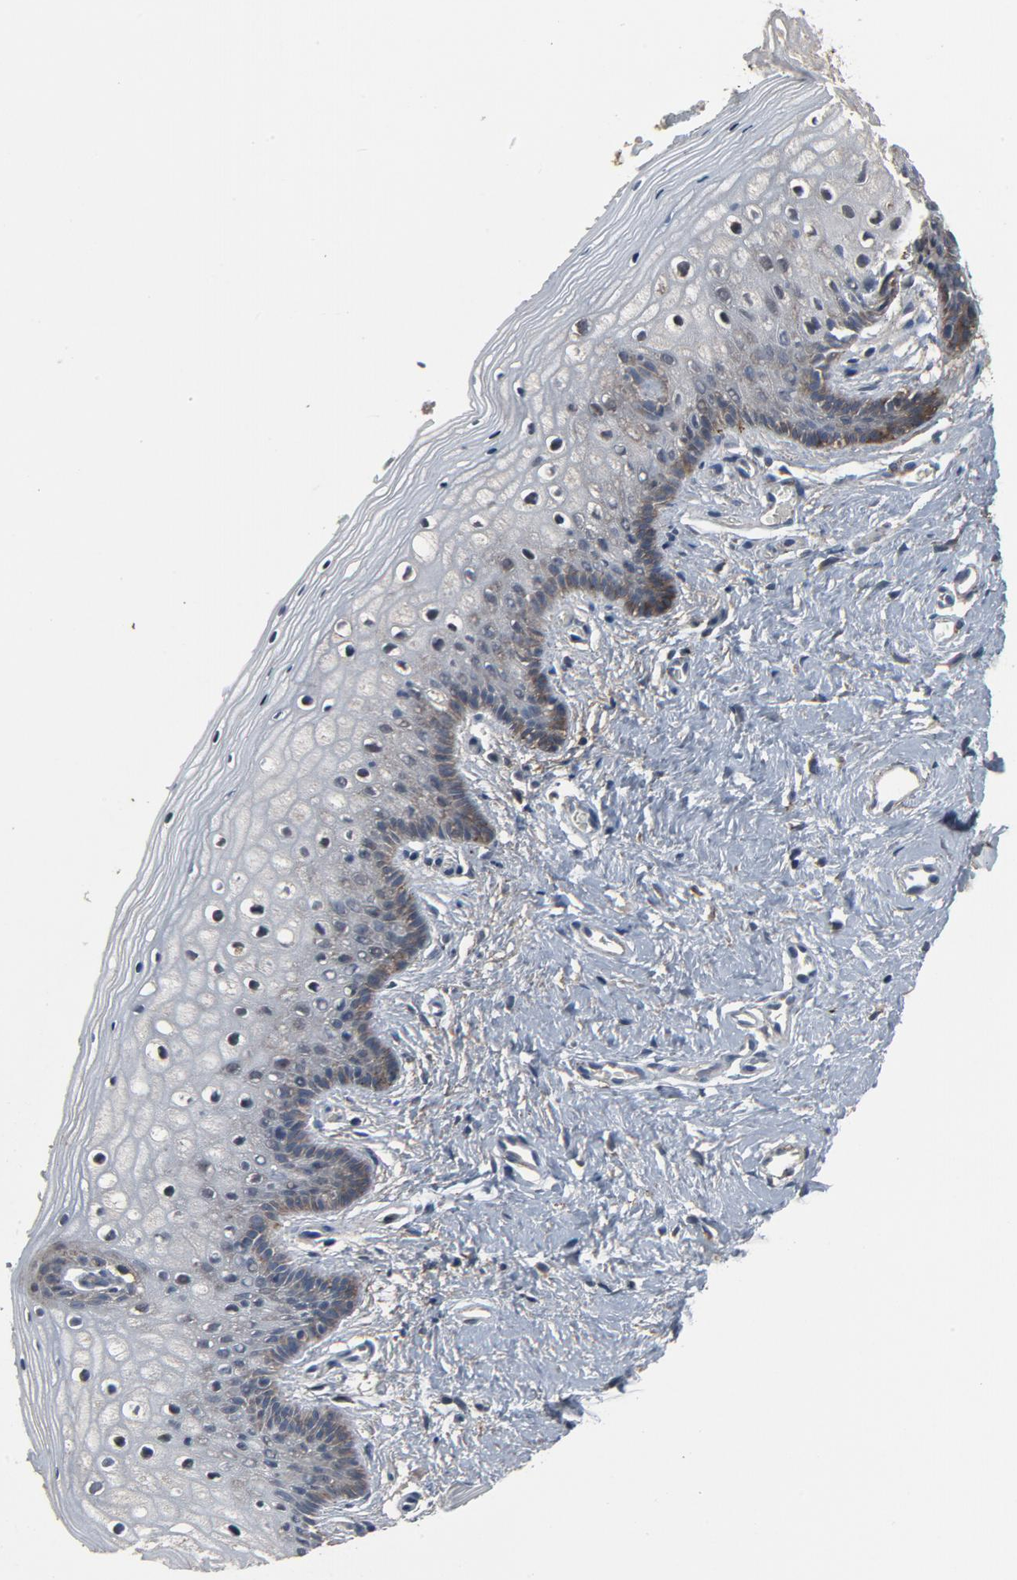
{"staining": {"intensity": "negative", "quantity": "none", "location": "none"}, "tissue": "vagina", "cell_type": "Squamous epithelial cells", "image_type": "normal", "snomed": [{"axis": "morphology", "description": "Normal tissue, NOS"}, {"axis": "topography", "description": "Vagina"}], "caption": "This is an immunohistochemistry (IHC) image of benign vagina. There is no positivity in squamous epithelial cells.", "gene": "PDZD4", "patient": {"sex": "female", "age": 46}}